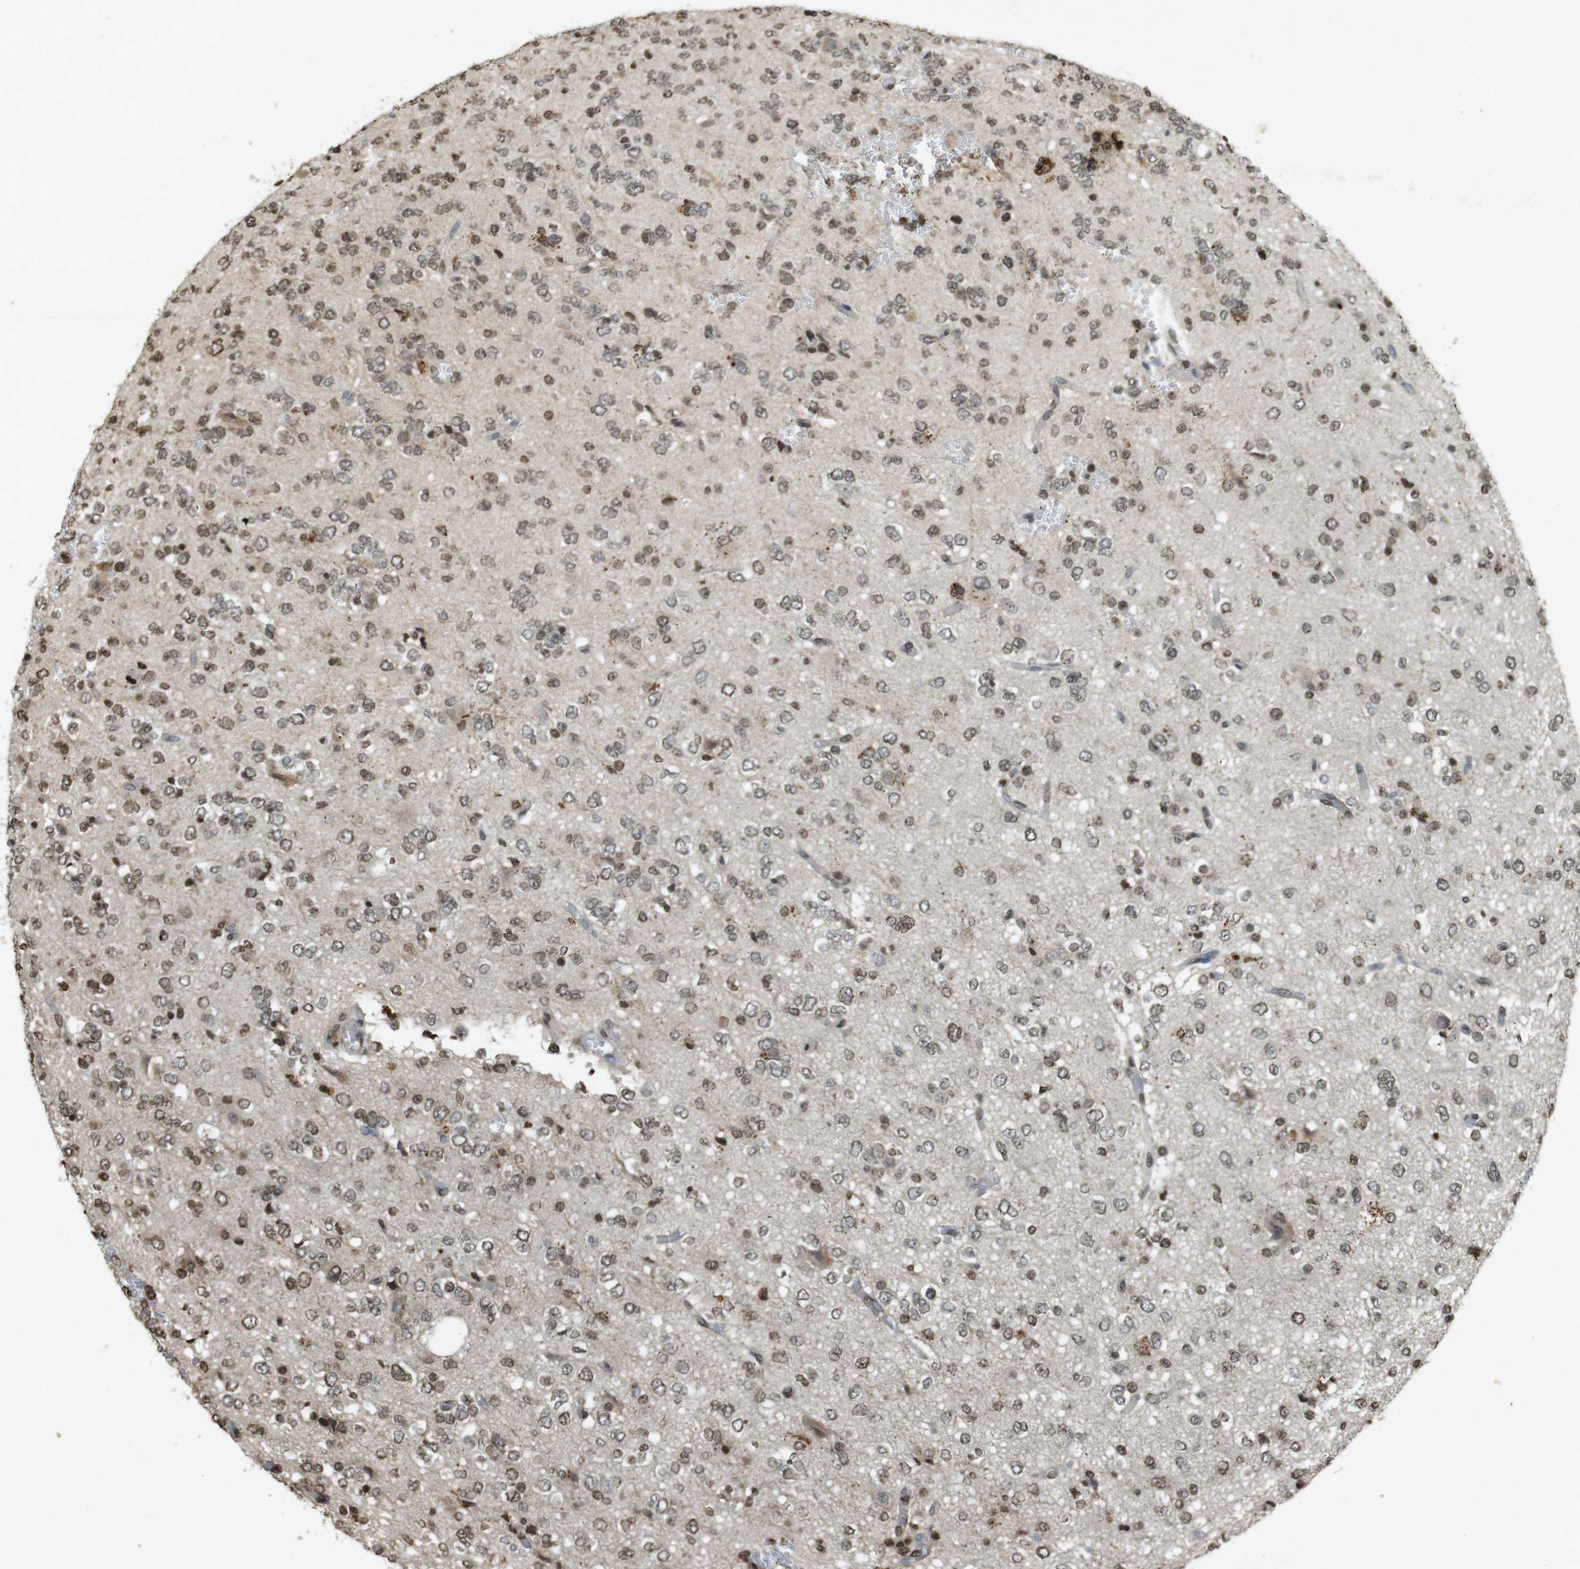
{"staining": {"intensity": "weak", "quantity": ">75%", "location": "nuclear"}, "tissue": "glioma", "cell_type": "Tumor cells", "image_type": "cancer", "snomed": [{"axis": "morphology", "description": "Glioma, malignant, Low grade"}, {"axis": "topography", "description": "Brain"}], "caption": "Immunohistochemical staining of human malignant glioma (low-grade) shows low levels of weak nuclear protein expression in about >75% of tumor cells. Using DAB (brown) and hematoxylin (blue) stains, captured at high magnification using brightfield microscopy.", "gene": "ORC4", "patient": {"sex": "male", "age": 38}}